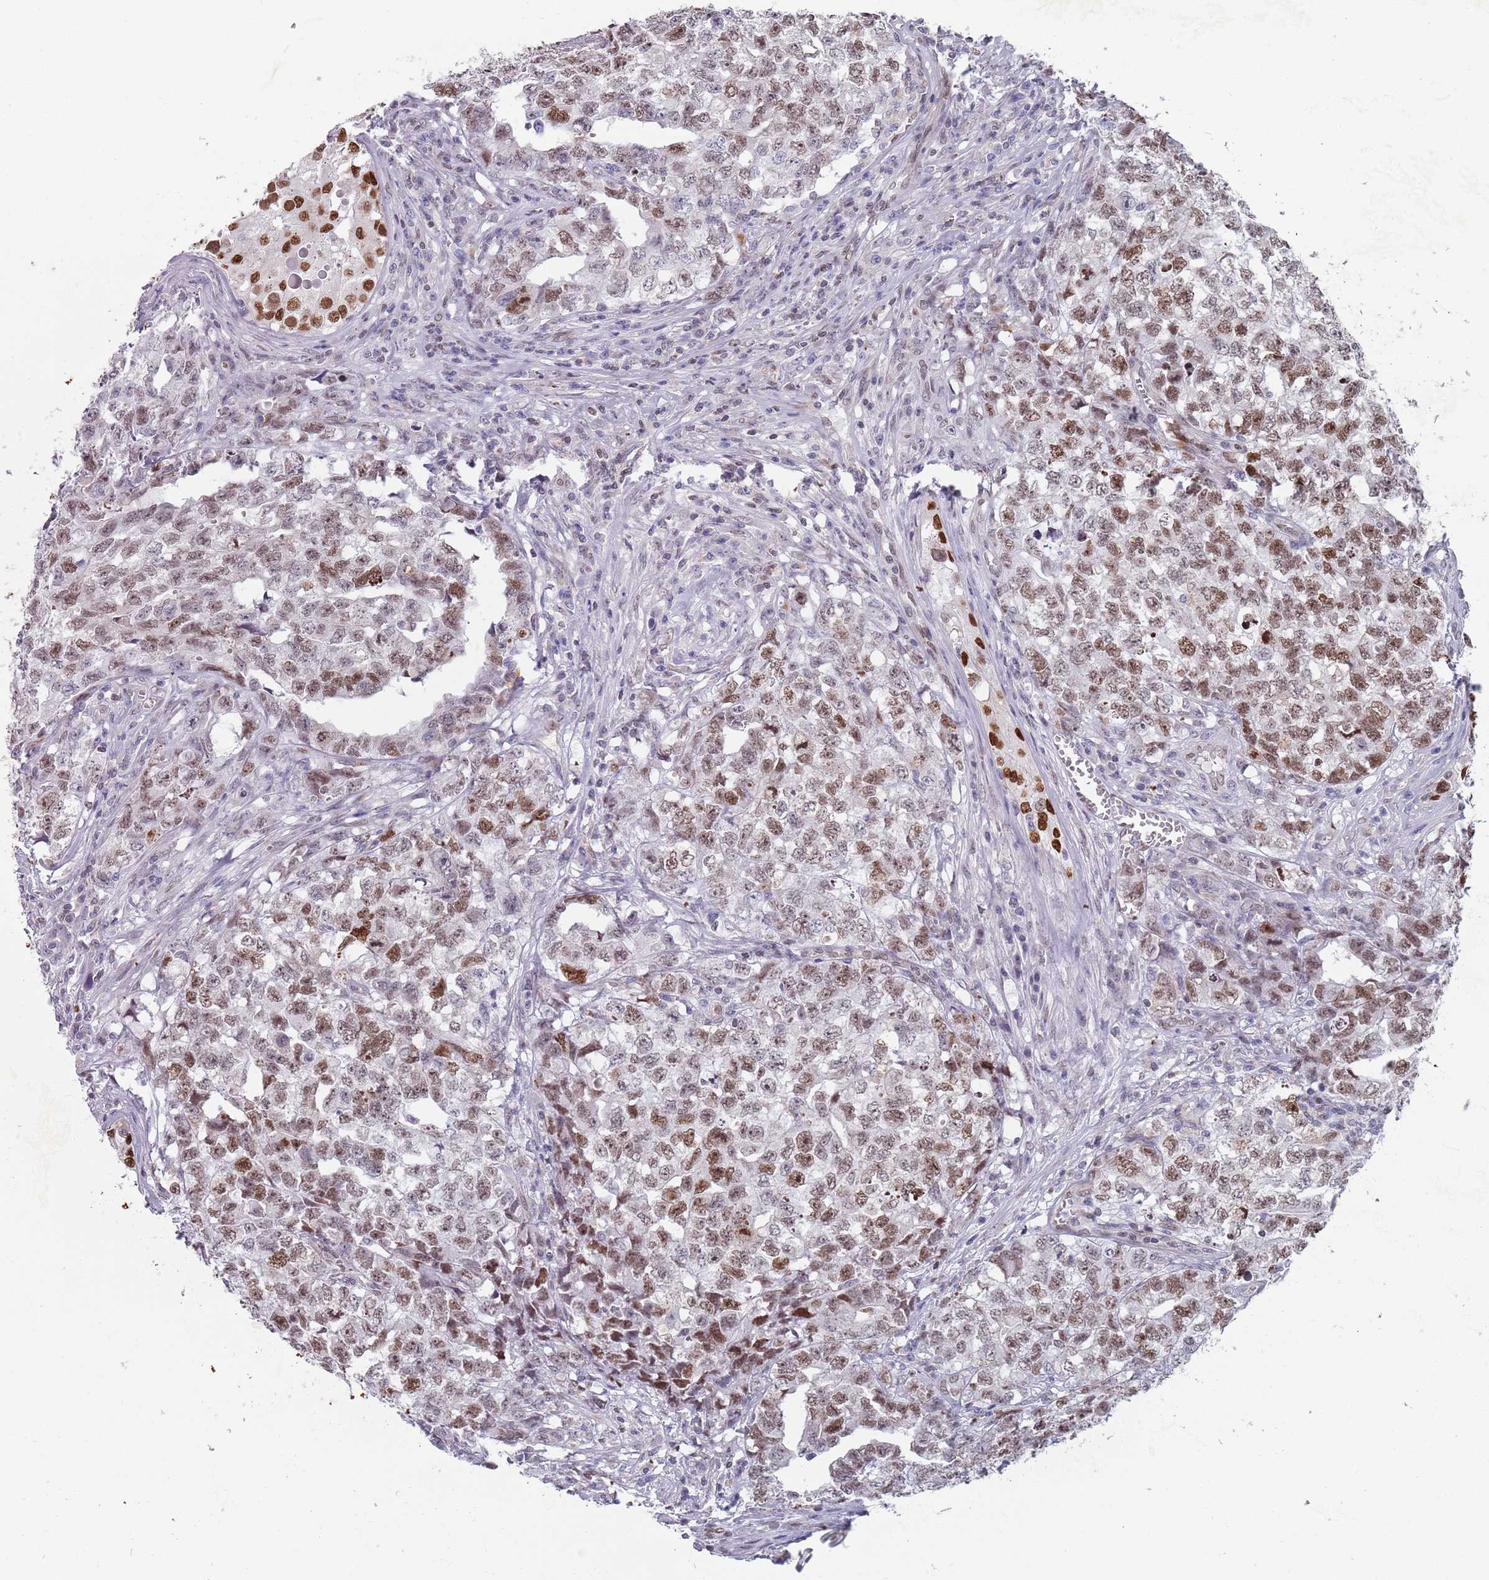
{"staining": {"intensity": "moderate", "quantity": ">75%", "location": "nuclear"}, "tissue": "testis cancer", "cell_type": "Tumor cells", "image_type": "cancer", "snomed": [{"axis": "morphology", "description": "Carcinoma, Embryonal, NOS"}, {"axis": "topography", "description": "Testis"}], "caption": "Immunohistochemistry image of testis embryonal carcinoma stained for a protein (brown), which exhibits medium levels of moderate nuclear staining in approximately >75% of tumor cells.", "gene": "MFSD12", "patient": {"sex": "male", "age": 31}}